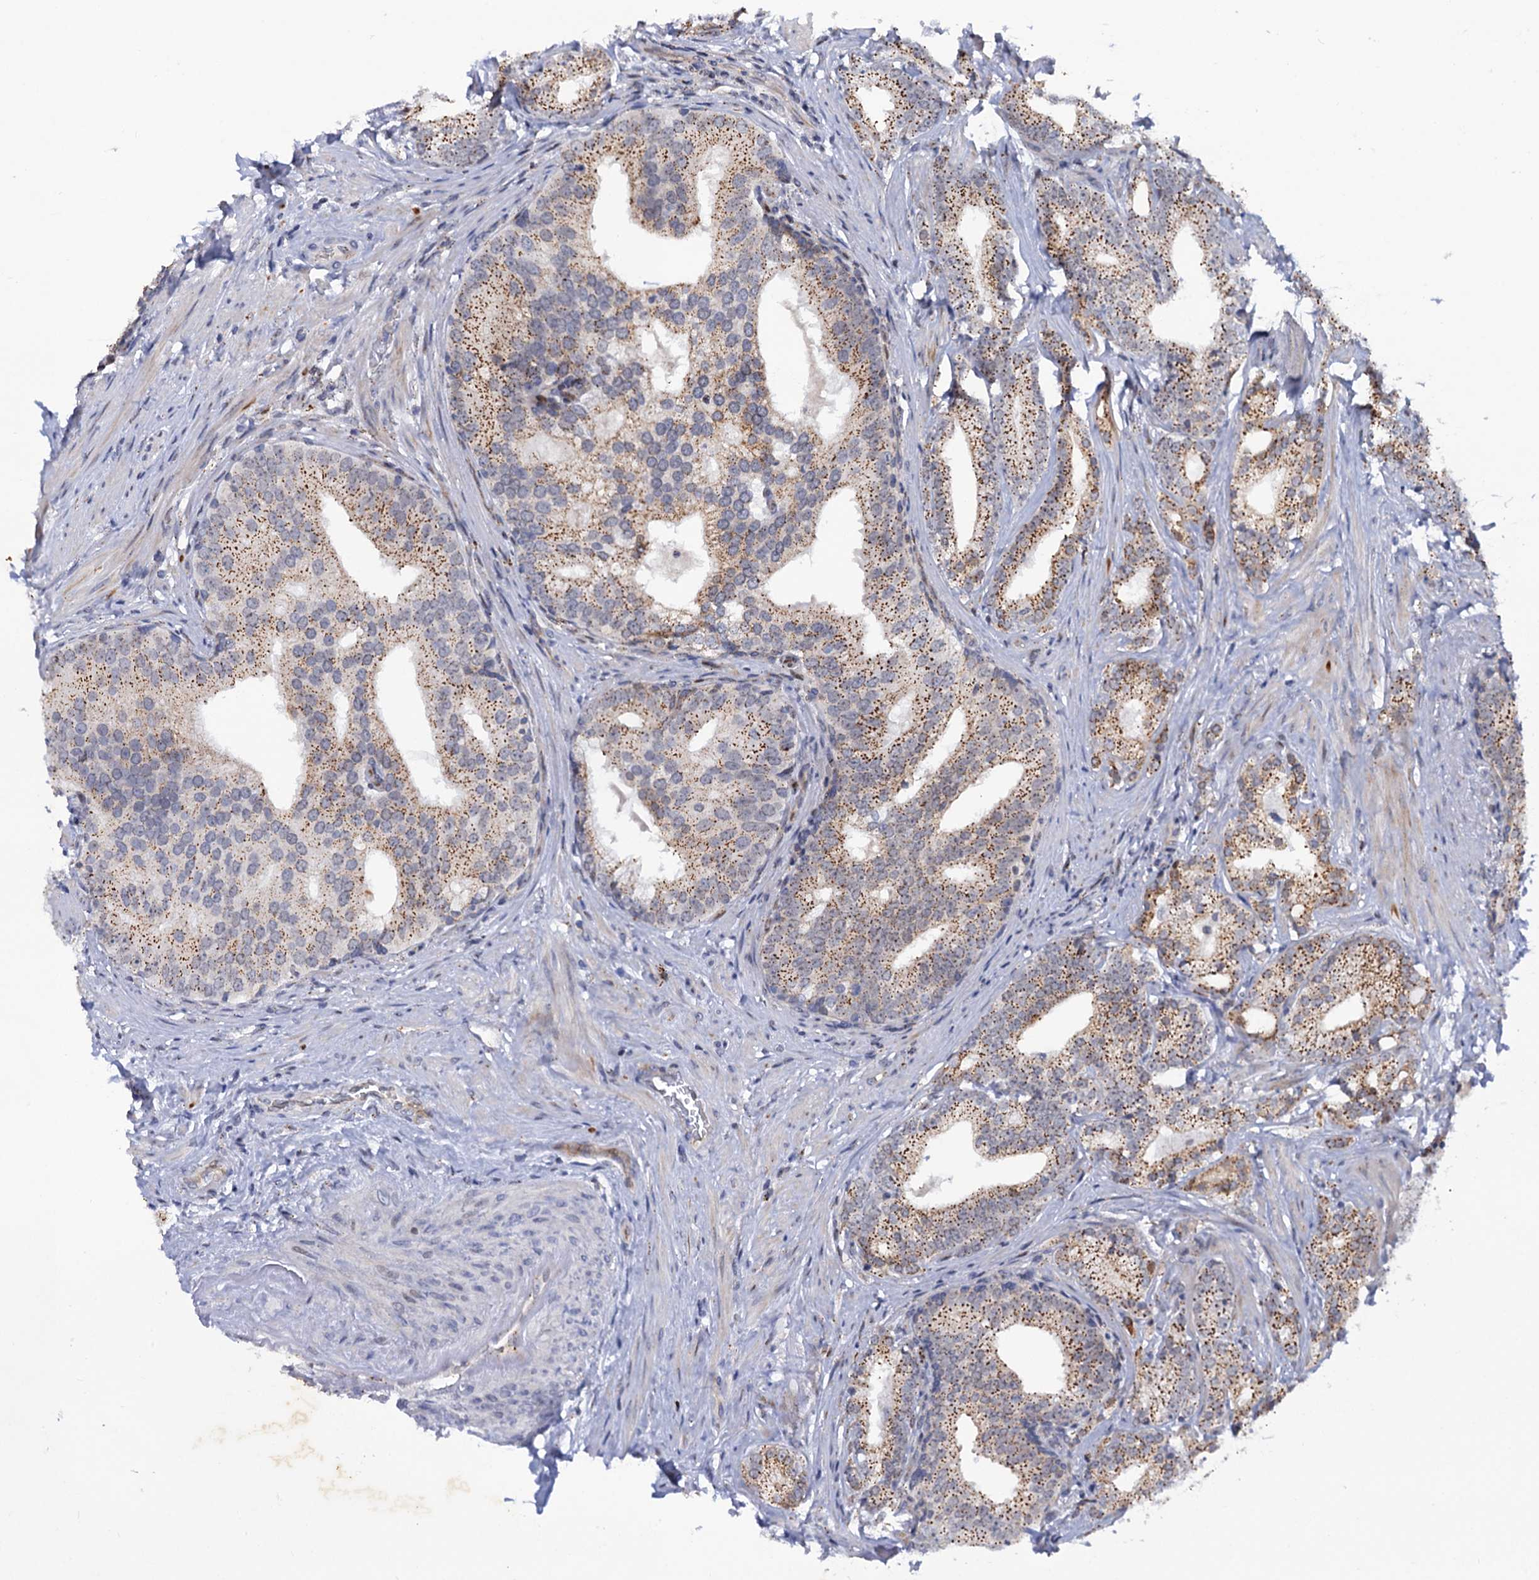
{"staining": {"intensity": "moderate", "quantity": ">75%", "location": "cytoplasmic/membranous"}, "tissue": "prostate cancer", "cell_type": "Tumor cells", "image_type": "cancer", "snomed": [{"axis": "morphology", "description": "Adenocarcinoma, Low grade"}, {"axis": "topography", "description": "Prostate"}], "caption": "Prostate low-grade adenocarcinoma stained with IHC displays moderate cytoplasmic/membranous positivity in approximately >75% of tumor cells. The protein of interest is shown in brown color, while the nuclei are stained blue.", "gene": "THAP2", "patient": {"sex": "male", "age": 71}}